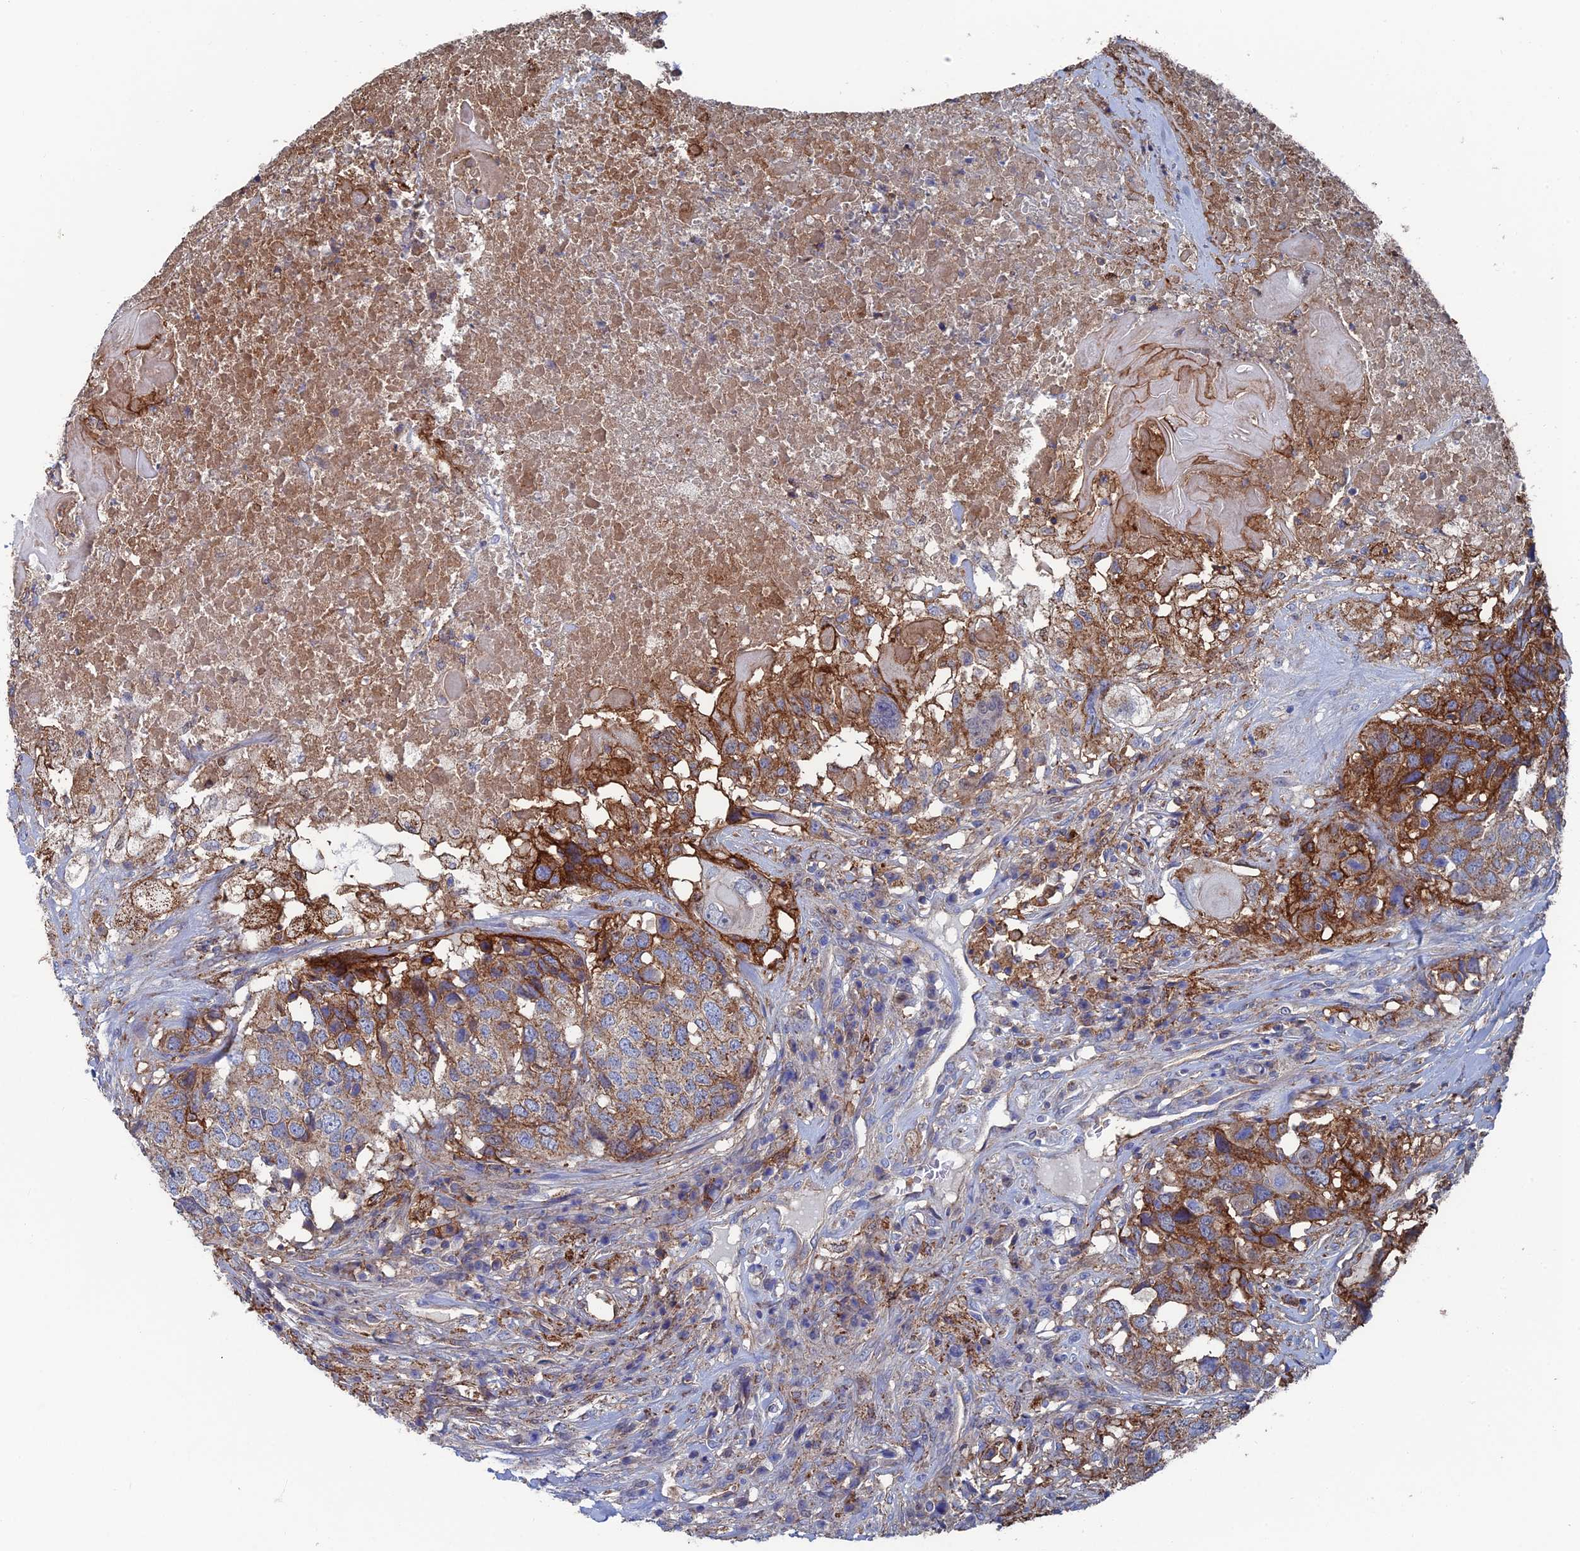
{"staining": {"intensity": "strong", "quantity": "25%-75%", "location": "cytoplasmic/membranous"}, "tissue": "head and neck cancer", "cell_type": "Tumor cells", "image_type": "cancer", "snomed": [{"axis": "morphology", "description": "Squamous cell carcinoma, NOS"}, {"axis": "topography", "description": "Head-Neck"}], "caption": "Immunohistochemistry histopathology image of neoplastic tissue: human head and neck cancer (squamous cell carcinoma) stained using immunohistochemistry (IHC) reveals high levels of strong protein expression localized specifically in the cytoplasmic/membranous of tumor cells, appearing as a cytoplasmic/membranous brown color.", "gene": "SNX11", "patient": {"sex": "male", "age": 66}}